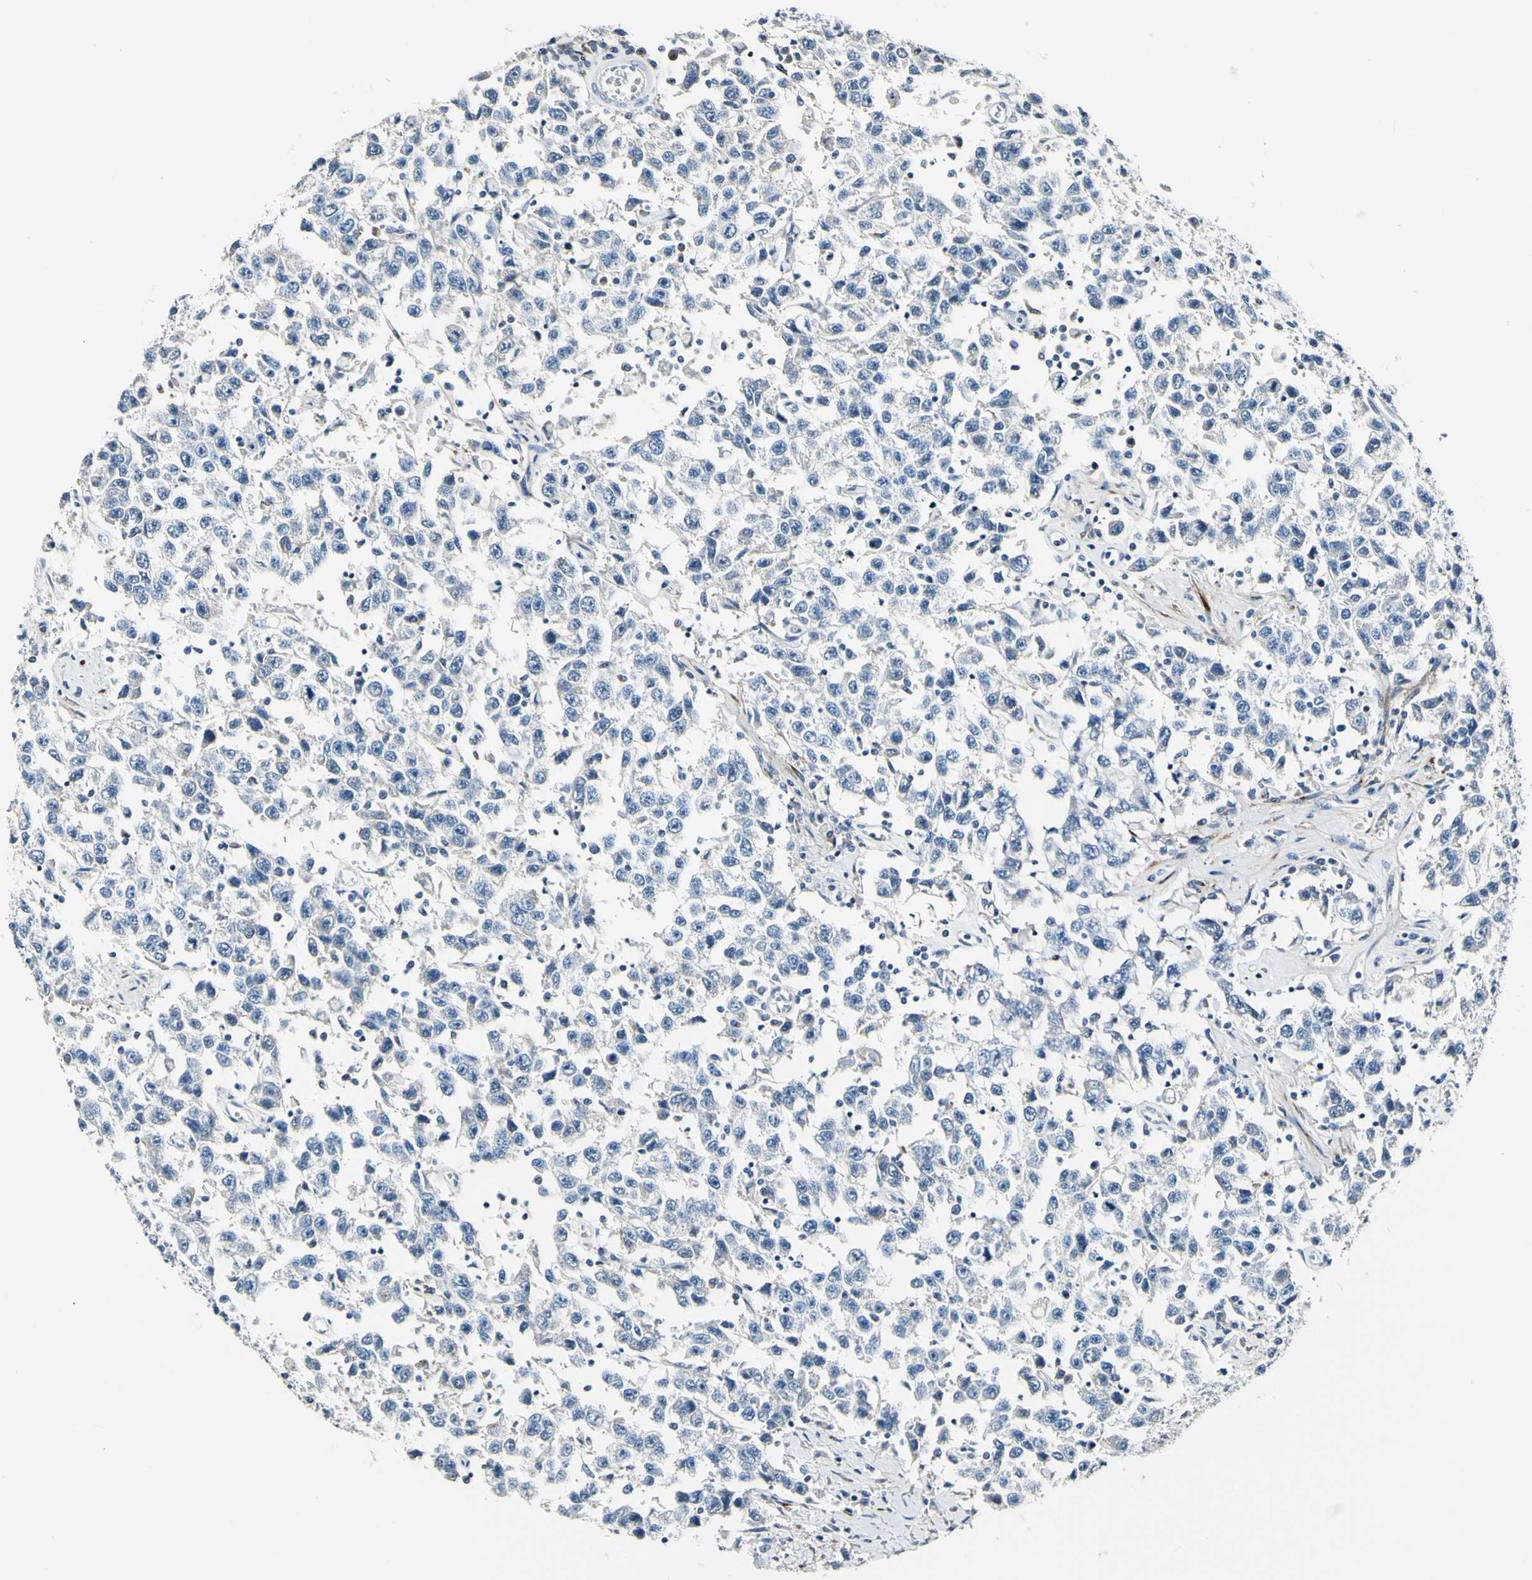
{"staining": {"intensity": "negative", "quantity": "none", "location": "none"}, "tissue": "testis cancer", "cell_type": "Tumor cells", "image_type": "cancer", "snomed": [{"axis": "morphology", "description": "Seminoma, NOS"}, {"axis": "topography", "description": "Testis"}], "caption": "IHC of seminoma (testis) displays no expression in tumor cells.", "gene": "COL6A3", "patient": {"sex": "male", "age": 41}}